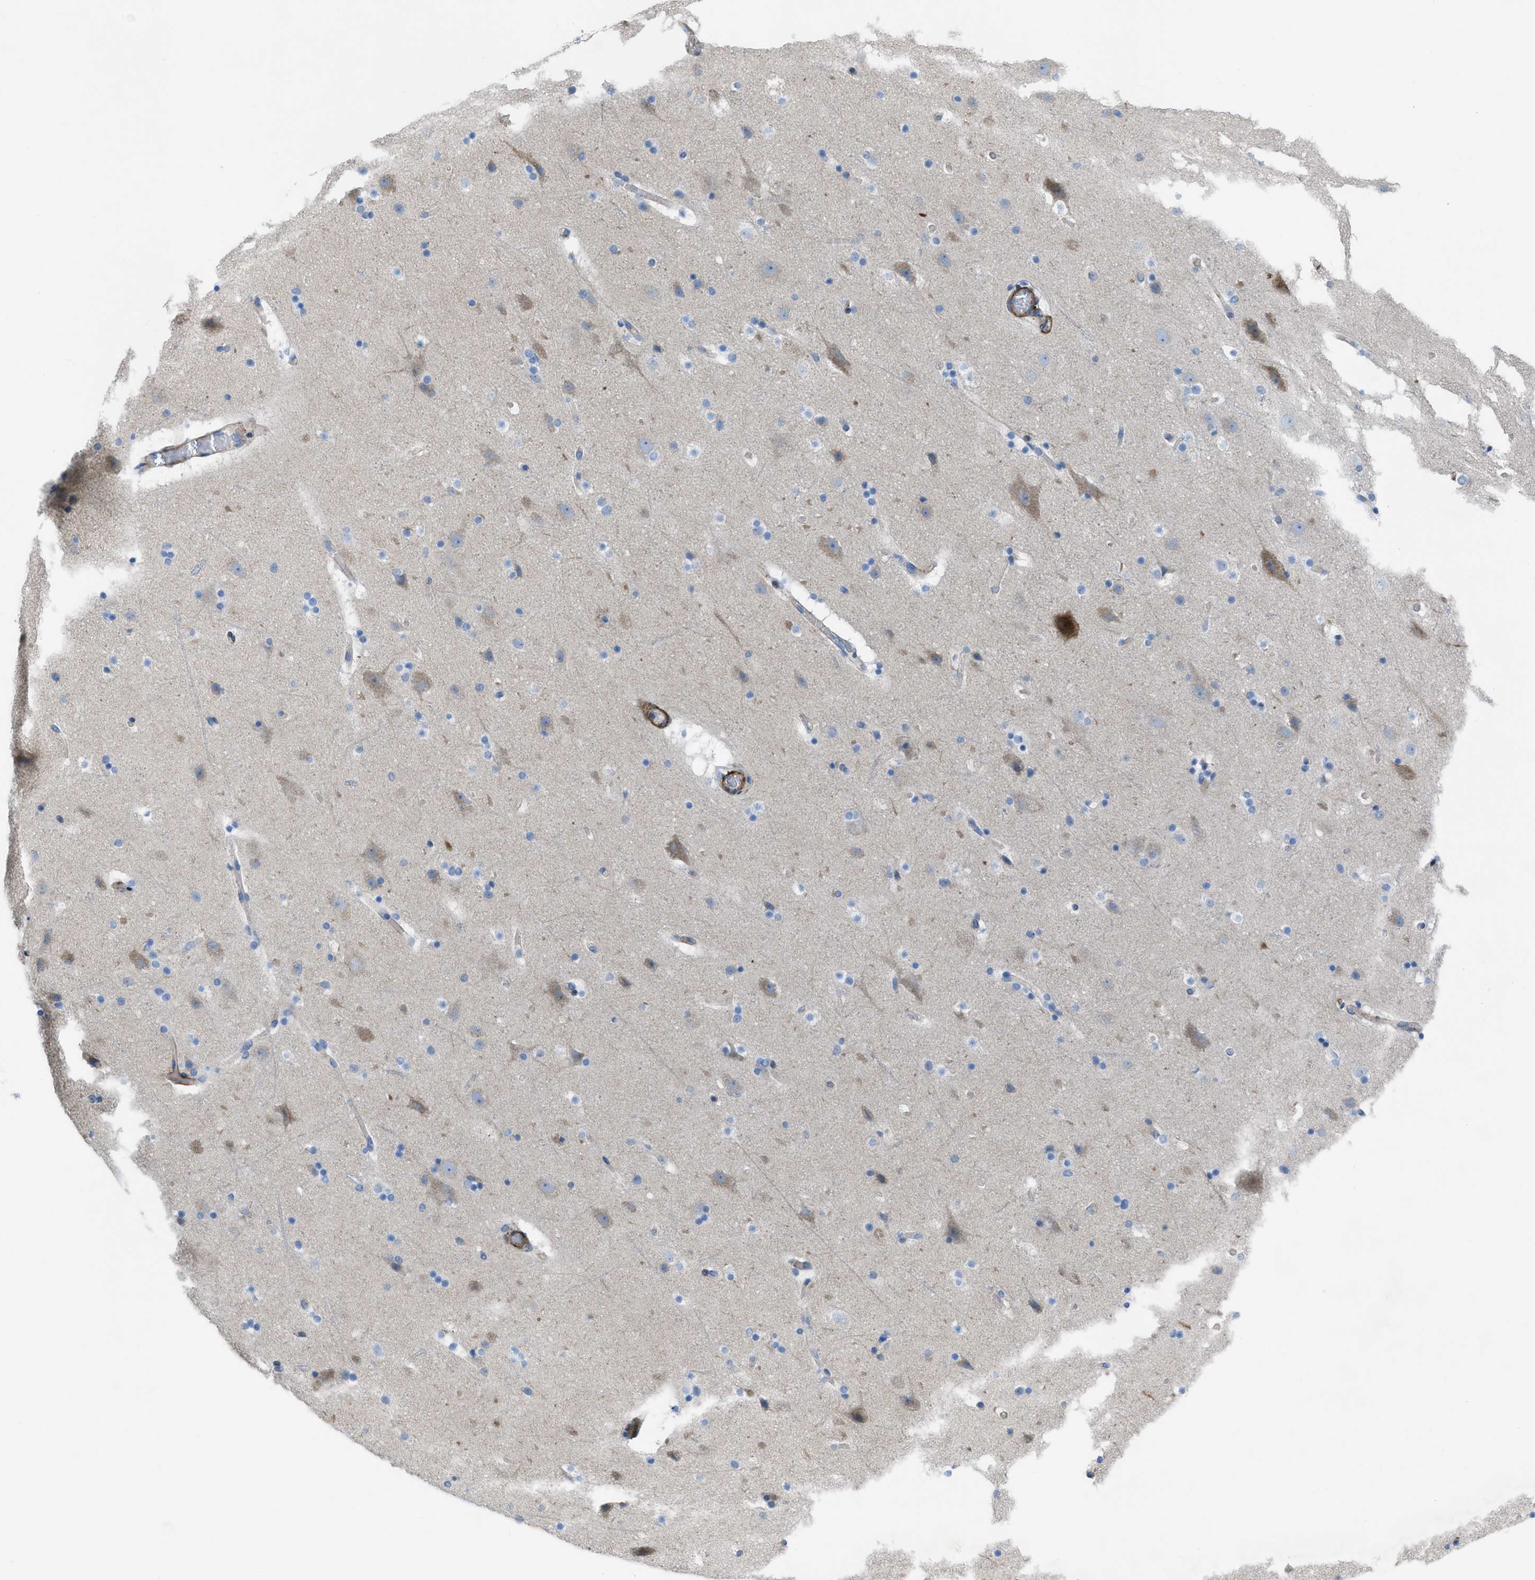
{"staining": {"intensity": "moderate", "quantity": "25%-75%", "location": "cytoplasmic/membranous"}, "tissue": "cerebral cortex", "cell_type": "Endothelial cells", "image_type": "normal", "snomed": [{"axis": "morphology", "description": "Normal tissue, NOS"}, {"axis": "topography", "description": "Cerebral cortex"}], "caption": "IHC photomicrograph of benign cerebral cortex: cerebral cortex stained using IHC reveals medium levels of moderate protein expression localized specifically in the cytoplasmic/membranous of endothelial cells, appearing as a cytoplasmic/membranous brown color.", "gene": "KCNH7", "patient": {"sex": "male", "age": 45}}